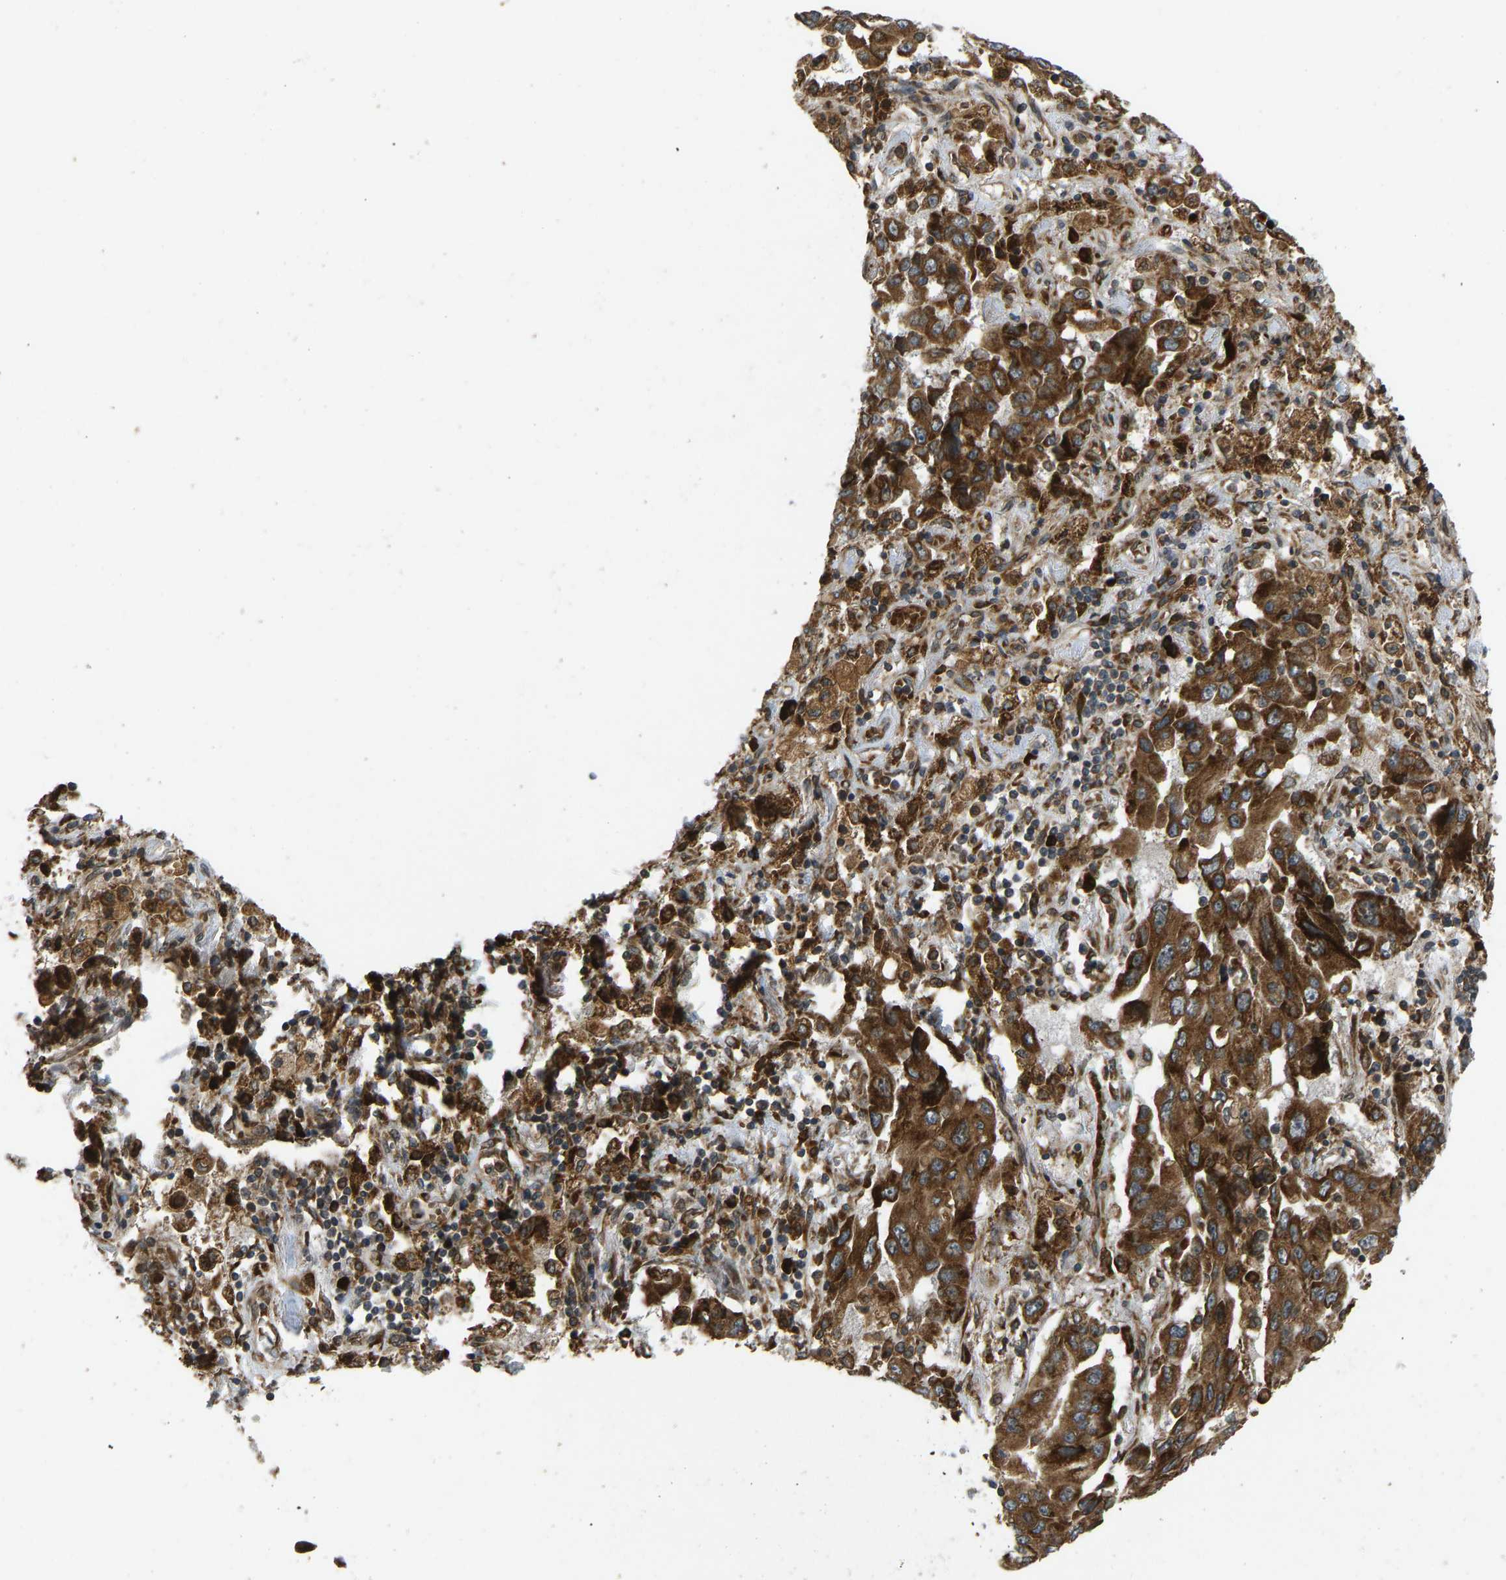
{"staining": {"intensity": "strong", "quantity": ">75%", "location": "cytoplasmic/membranous"}, "tissue": "lung cancer", "cell_type": "Tumor cells", "image_type": "cancer", "snomed": [{"axis": "morphology", "description": "Adenocarcinoma, NOS"}, {"axis": "topography", "description": "Lung"}], "caption": "The immunohistochemical stain shows strong cytoplasmic/membranous expression in tumor cells of lung cancer (adenocarcinoma) tissue. The protein of interest is stained brown, and the nuclei are stained in blue (DAB (3,3'-diaminobenzidine) IHC with brightfield microscopy, high magnification).", "gene": "RPN2", "patient": {"sex": "female", "age": 65}}